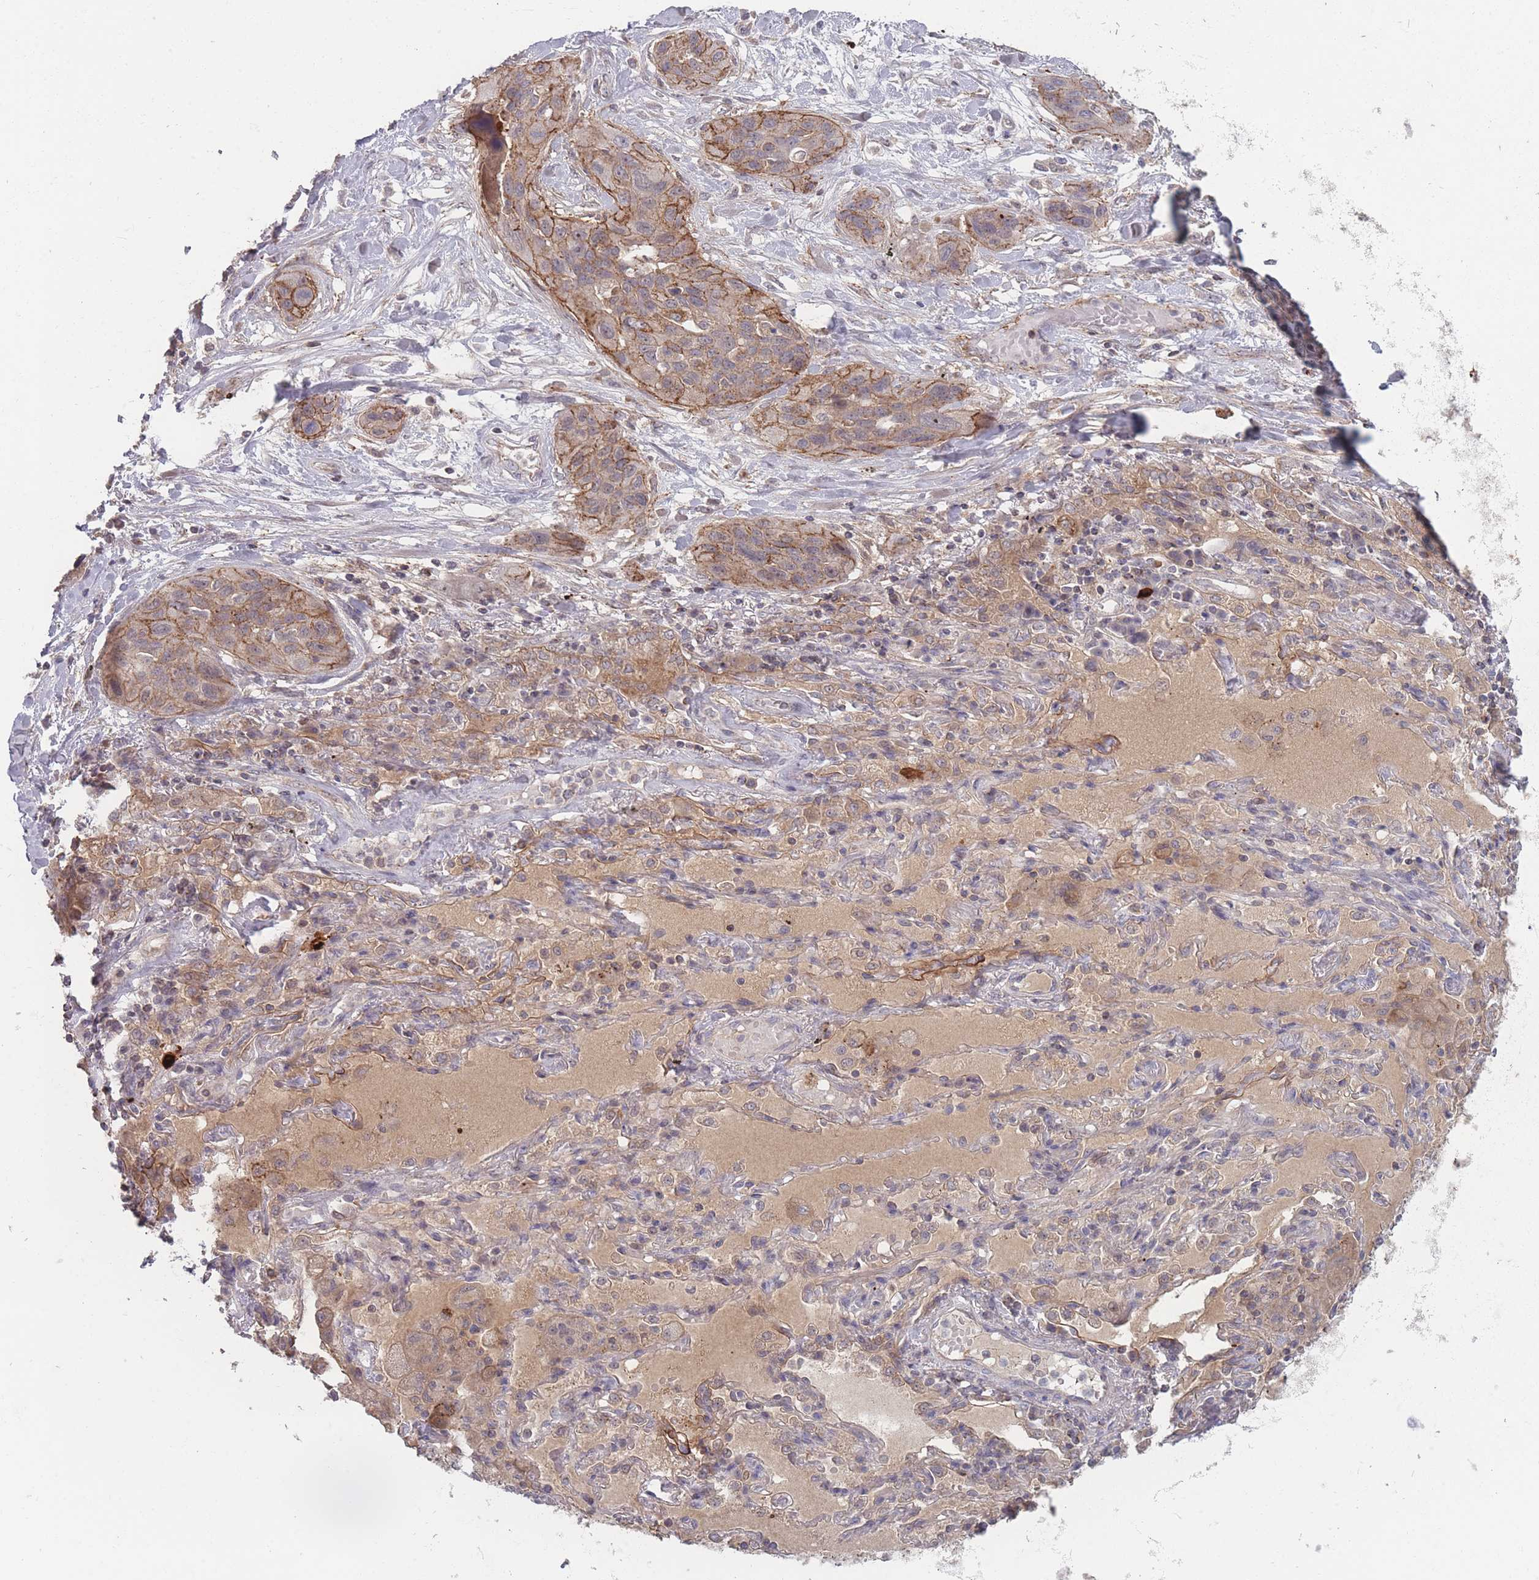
{"staining": {"intensity": "moderate", "quantity": "25%-75%", "location": "cytoplasmic/membranous"}, "tissue": "lung cancer", "cell_type": "Tumor cells", "image_type": "cancer", "snomed": [{"axis": "morphology", "description": "Squamous cell carcinoma, NOS"}, {"axis": "topography", "description": "Lung"}], "caption": "The histopathology image demonstrates immunohistochemical staining of lung squamous cell carcinoma. There is moderate cytoplasmic/membranous positivity is appreciated in about 25%-75% of tumor cells. The staining was performed using DAB (3,3'-diaminobenzidine), with brown indicating positive protein expression. Nuclei are stained blue with hematoxylin.", "gene": "TMEM232", "patient": {"sex": "female", "age": 70}}